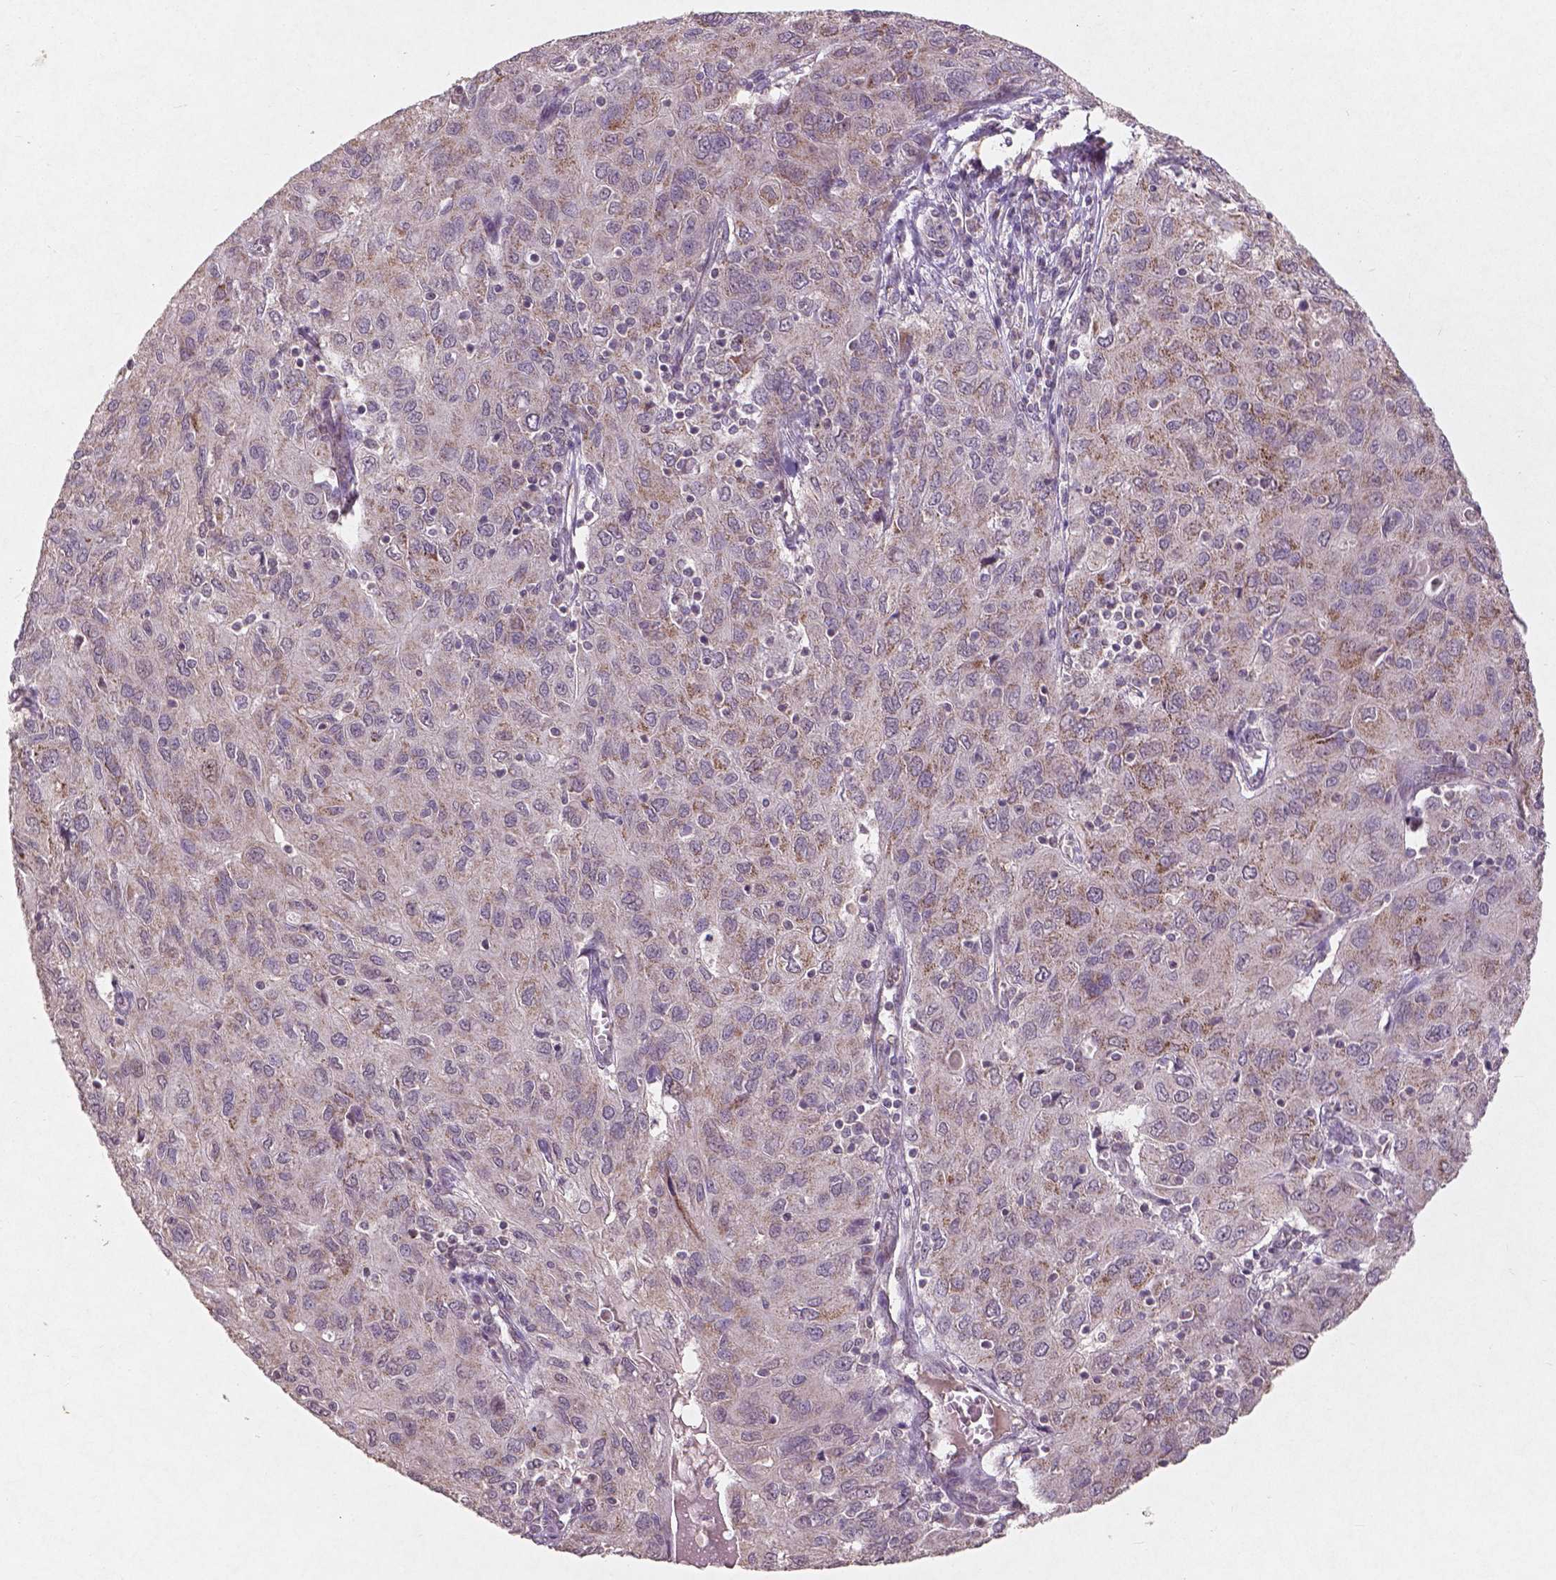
{"staining": {"intensity": "moderate", "quantity": "<25%", "location": "cytoplasmic/membranous"}, "tissue": "ovarian cancer", "cell_type": "Tumor cells", "image_type": "cancer", "snomed": [{"axis": "morphology", "description": "Carcinoma, endometroid"}, {"axis": "topography", "description": "Ovary"}], "caption": "There is low levels of moderate cytoplasmic/membranous positivity in tumor cells of endometroid carcinoma (ovarian), as demonstrated by immunohistochemical staining (brown color).", "gene": "SMAD2", "patient": {"sex": "female", "age": 50}}